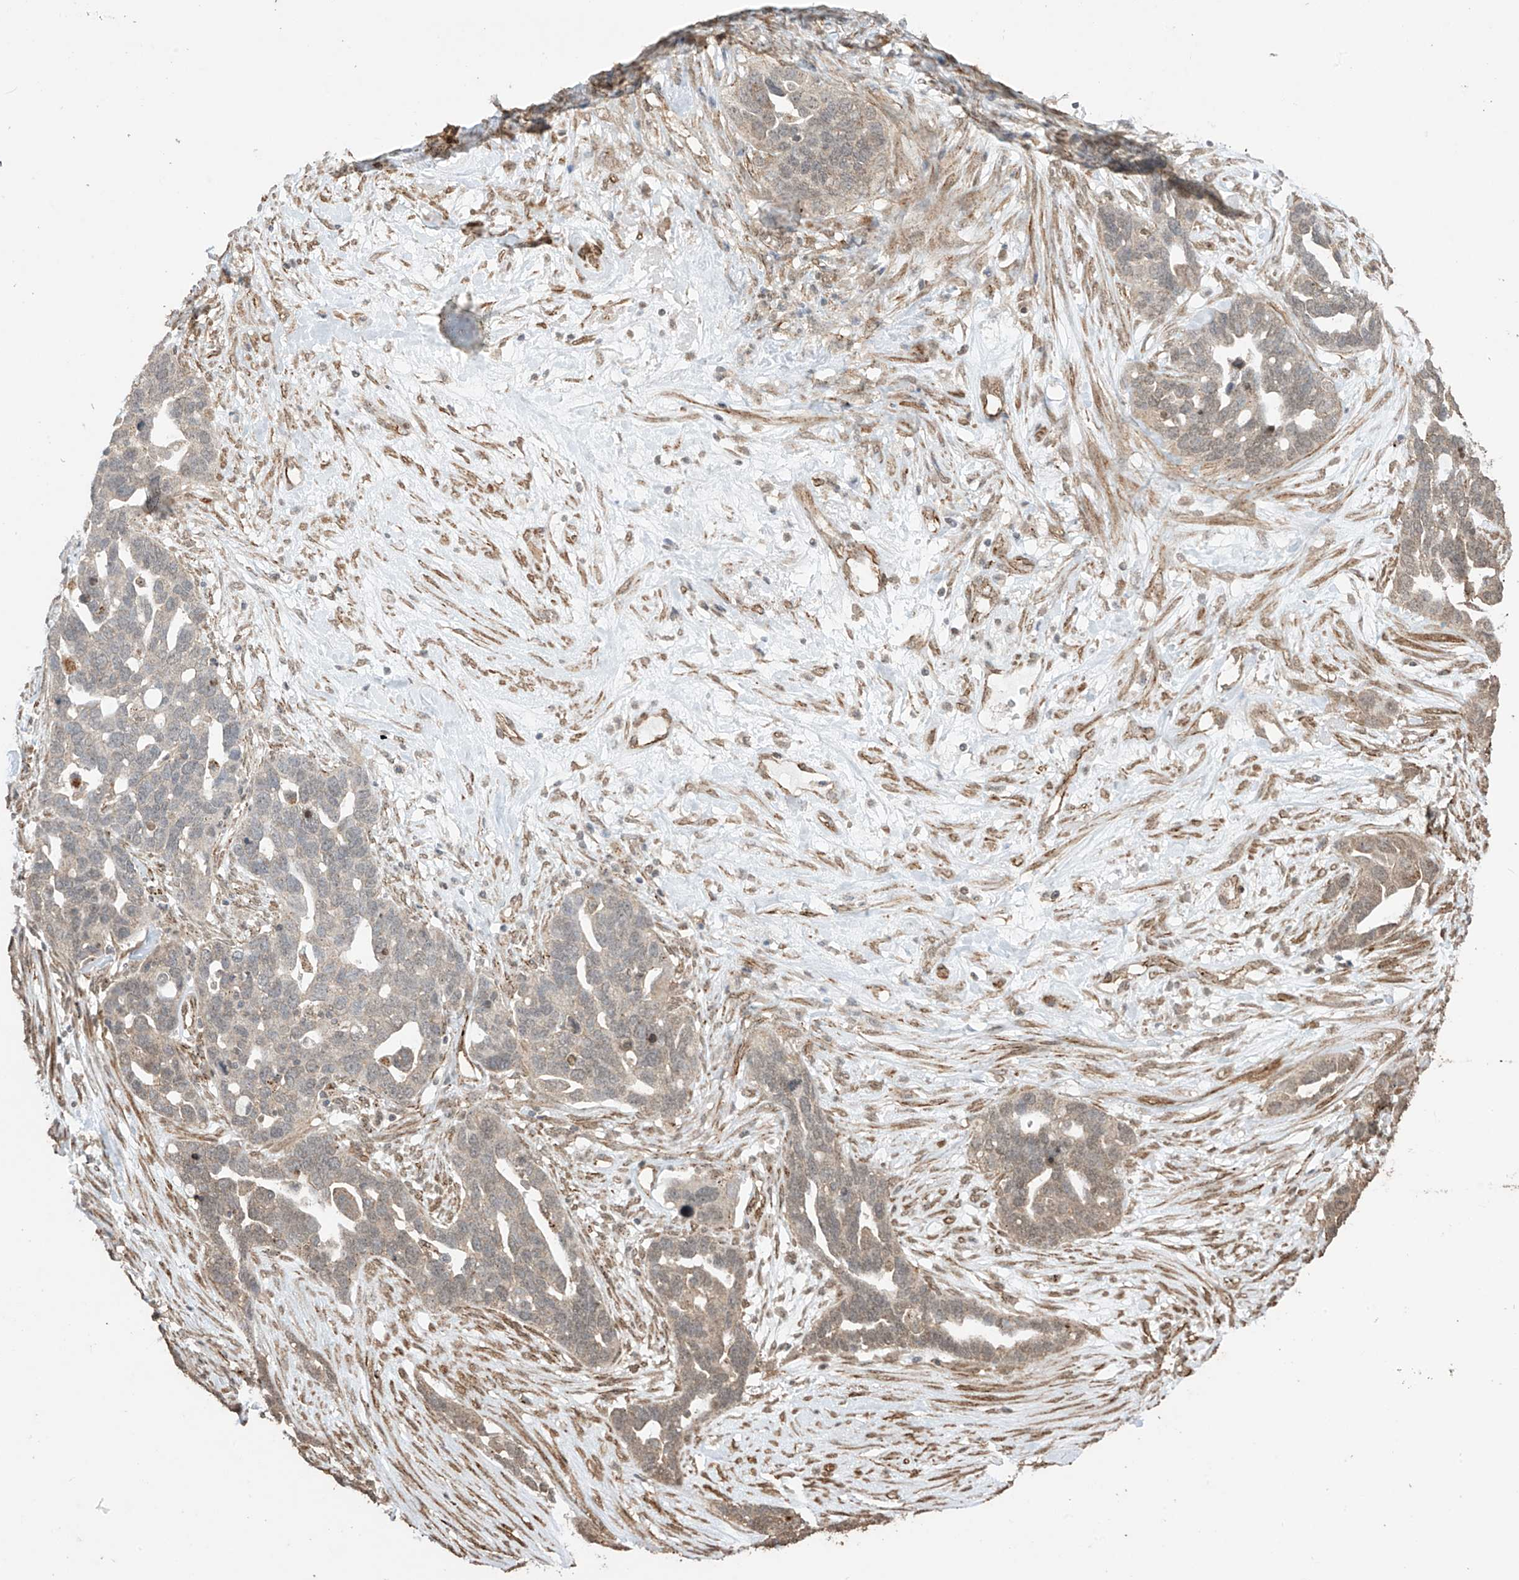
{"staining": {"intensity": "weak", "quantity": "25%-75%", "location": "cytoplasmic/membranous"}, "tissue": "ovarian cancer", "cell_type": "Tumor cells", "image_type": "cancer", "snomed": [{"axis": "morphology", "description": "Cystadenocarcinoma, serous, NOS"}, {"axis": "topography", "description": "Ovary"}], "caption": "Protein expression analysis of ovarian serous cystadenocarcinoma displays weak cytoplasmic/membranous staining in about 25%-75% of tumor cells. (IHC, brightfield microscopy, high magnification).", "gene": "TTLL5", "patient": {"sex": "female", "age": 54}}